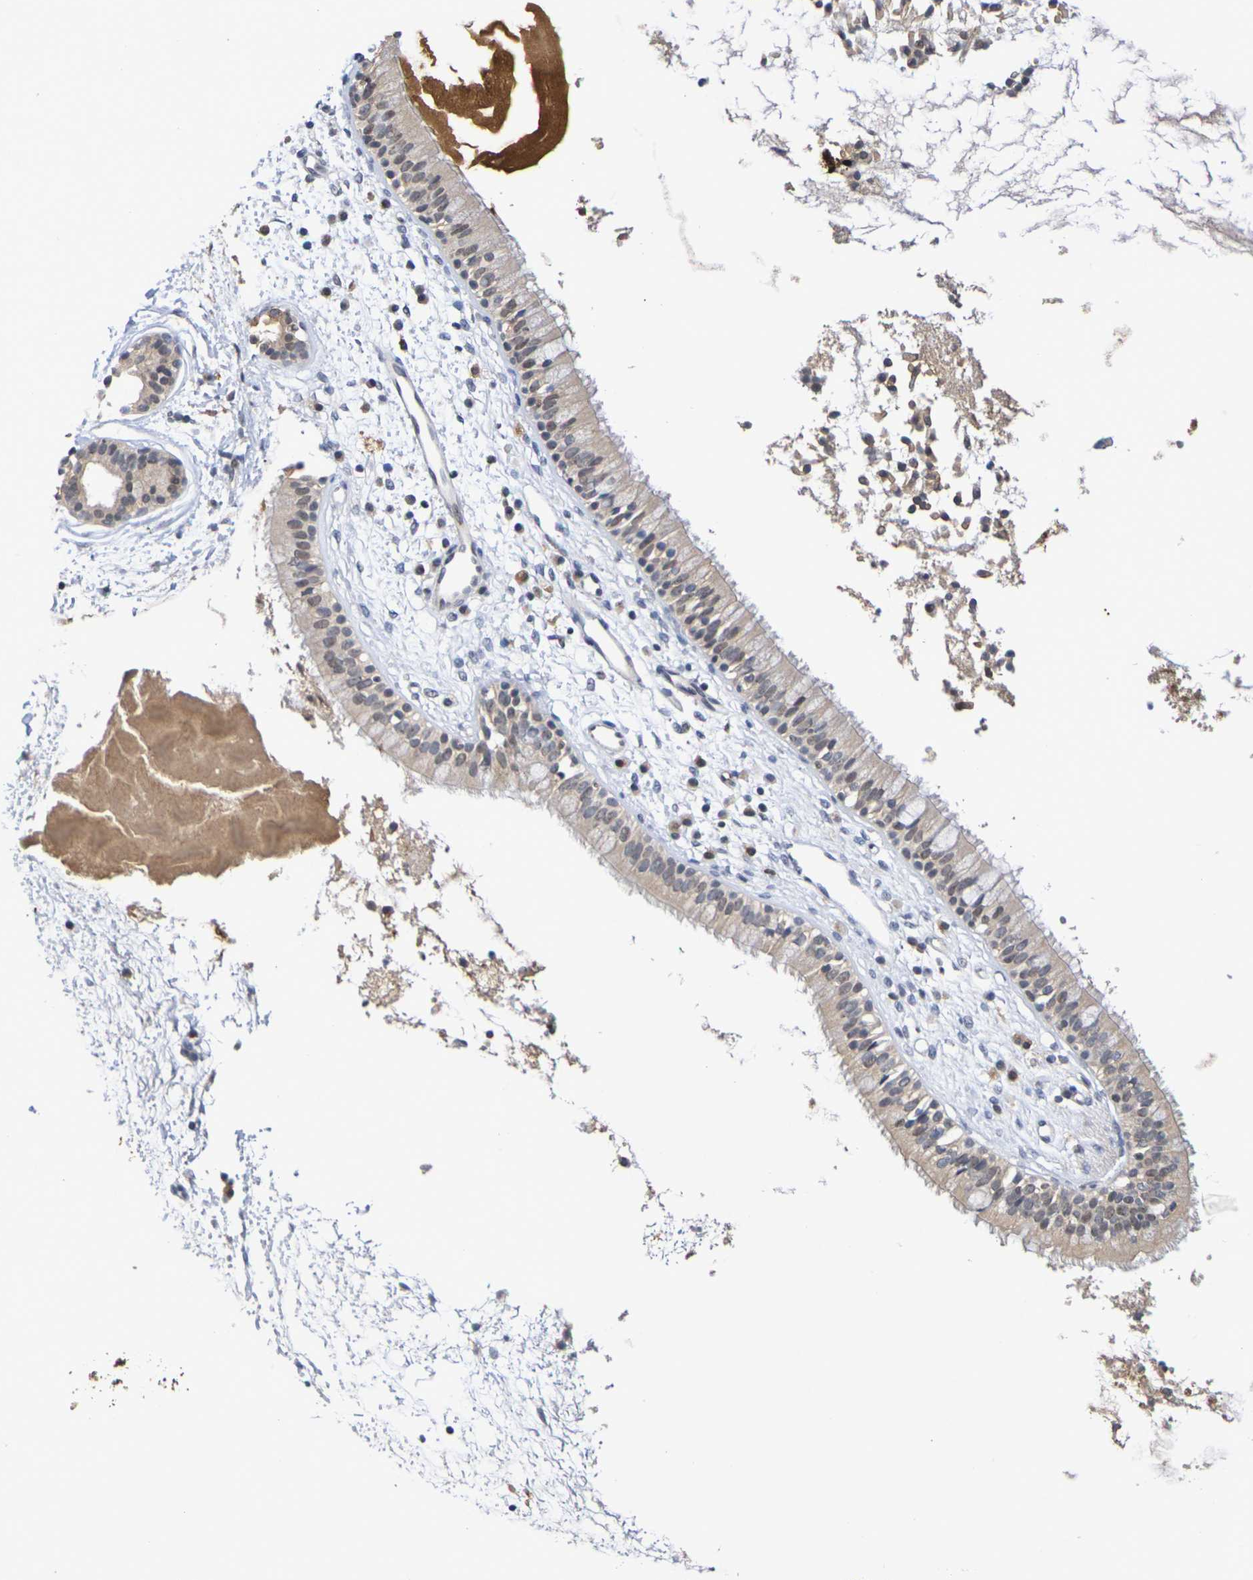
{"staining": {"intensity": "weak", "quantity": "25%-75%", "location": "cytoplasmic/membranous,nuclear"}, "tissue": "nasopharynx", "cell_type": "Respiratory epithelial cells", "image_type": "normal", "snomed": [{"axis": "morphology", "description": "Normal tissue, NOS"}, {"axis": "topography", "description": "Nasopharynx"}], "caption": "Approximately 25%-75% of respiratory epithelial cells in benign nasopharynx show weak cytoplasmic/membranous,nuclear protein staining as visualized by brown immunohistochemical staining.", "gene": "TERF2", "patient": {"sex": "male", "age": 21}}